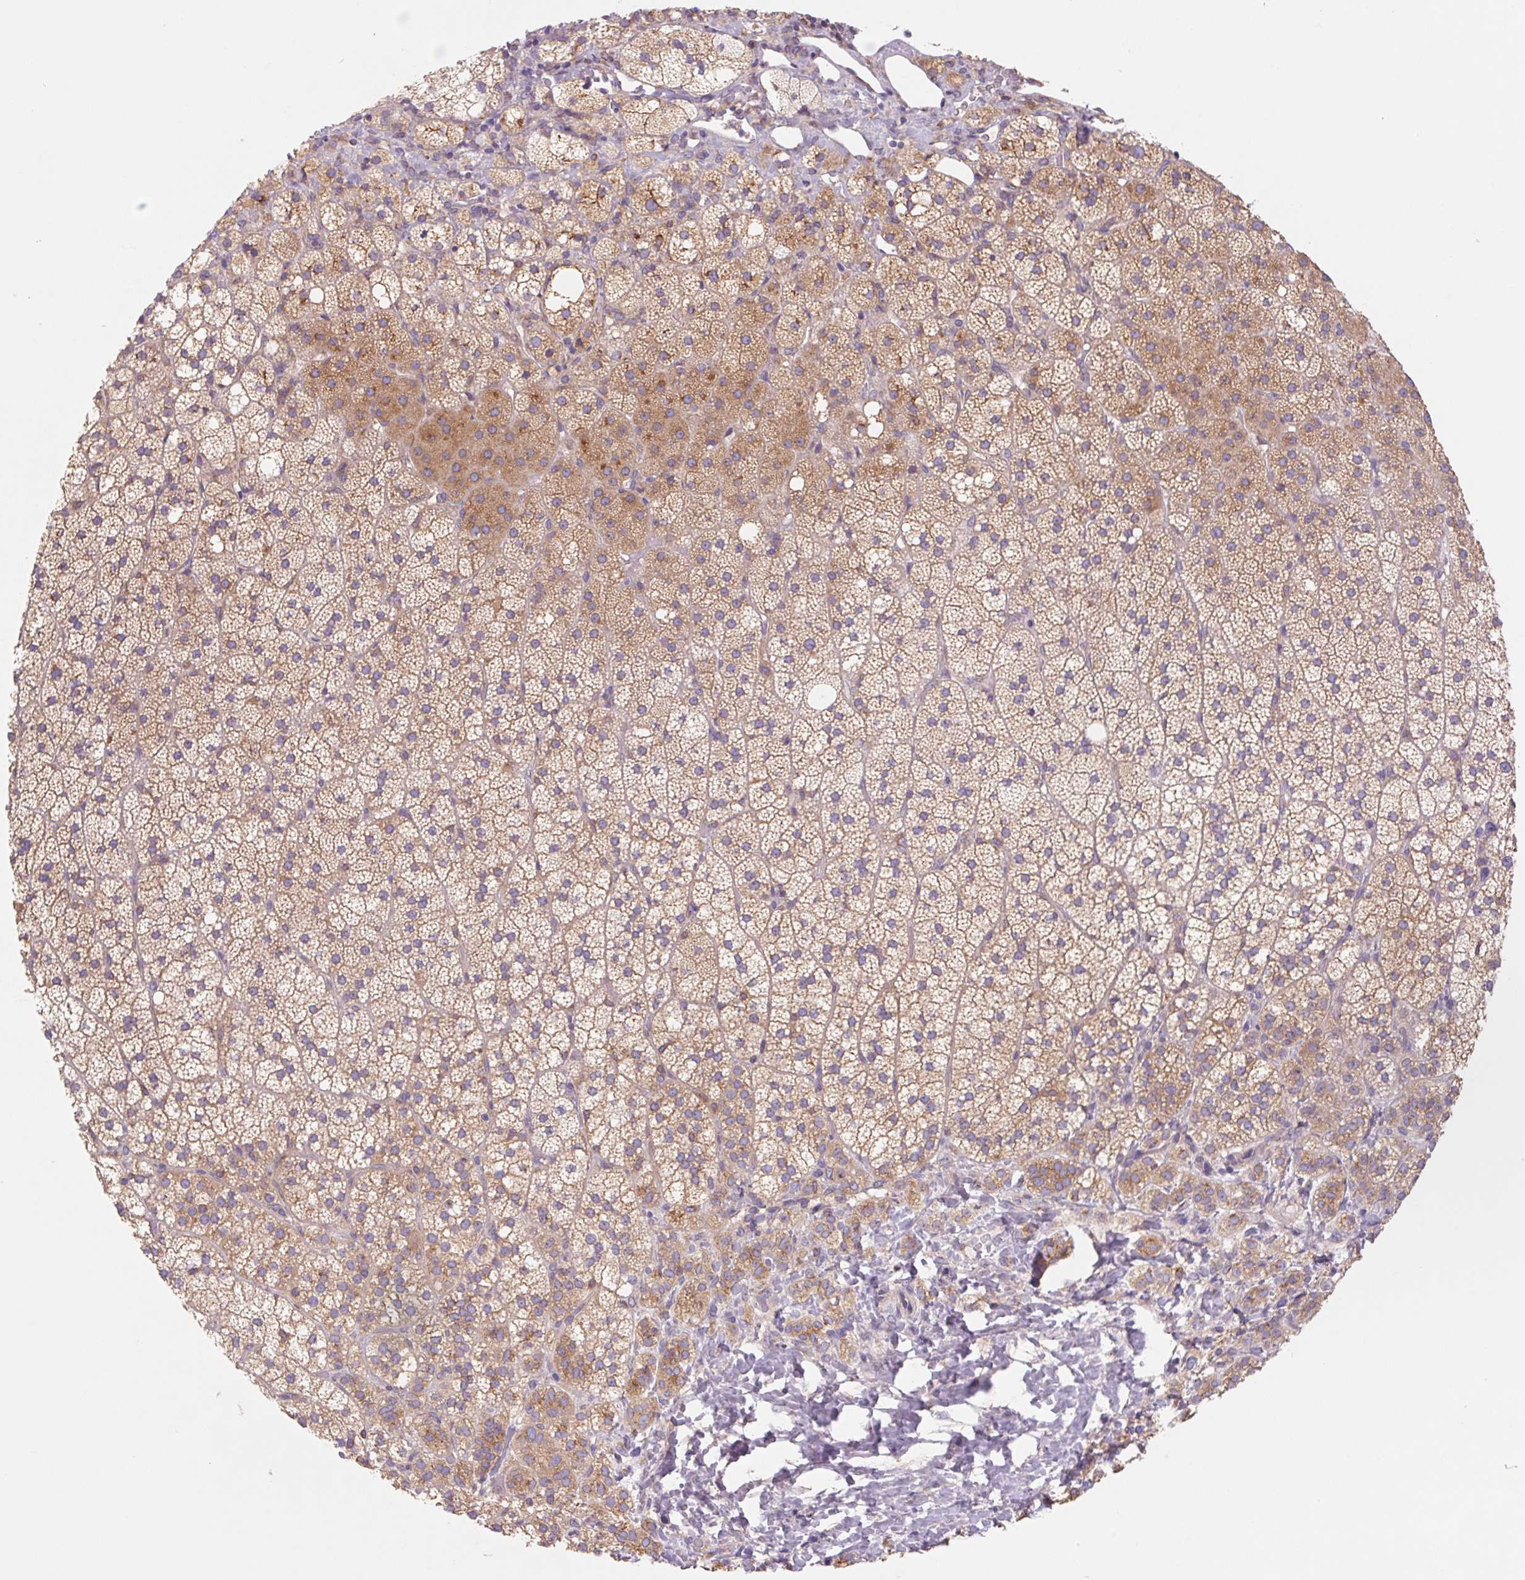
{"staining": {"intensity": "moderate", "quantity": ">75%", "location": "cytoplasmic/membranous"}, "tissue": "adrenal gland", "cell_type": "Glandular cells", "image_type": "normal", "snomed": [{"axis": "morphology", "description": "Normal tissue, NOS"}, {"axis": "topography", "description": "Adrenal gland"}], "caption": "Unremarkable adrenal gland exhibits moderate cytoplasmic/membranous positivity in approximately >75% of glandular cells The staining was performed using DAB, with brown indicating positive protein expression. Nuclei are stained blue with hematoxylin..", "gene": "RAB1A", "patient": {"sex": "male", "age": 53}}